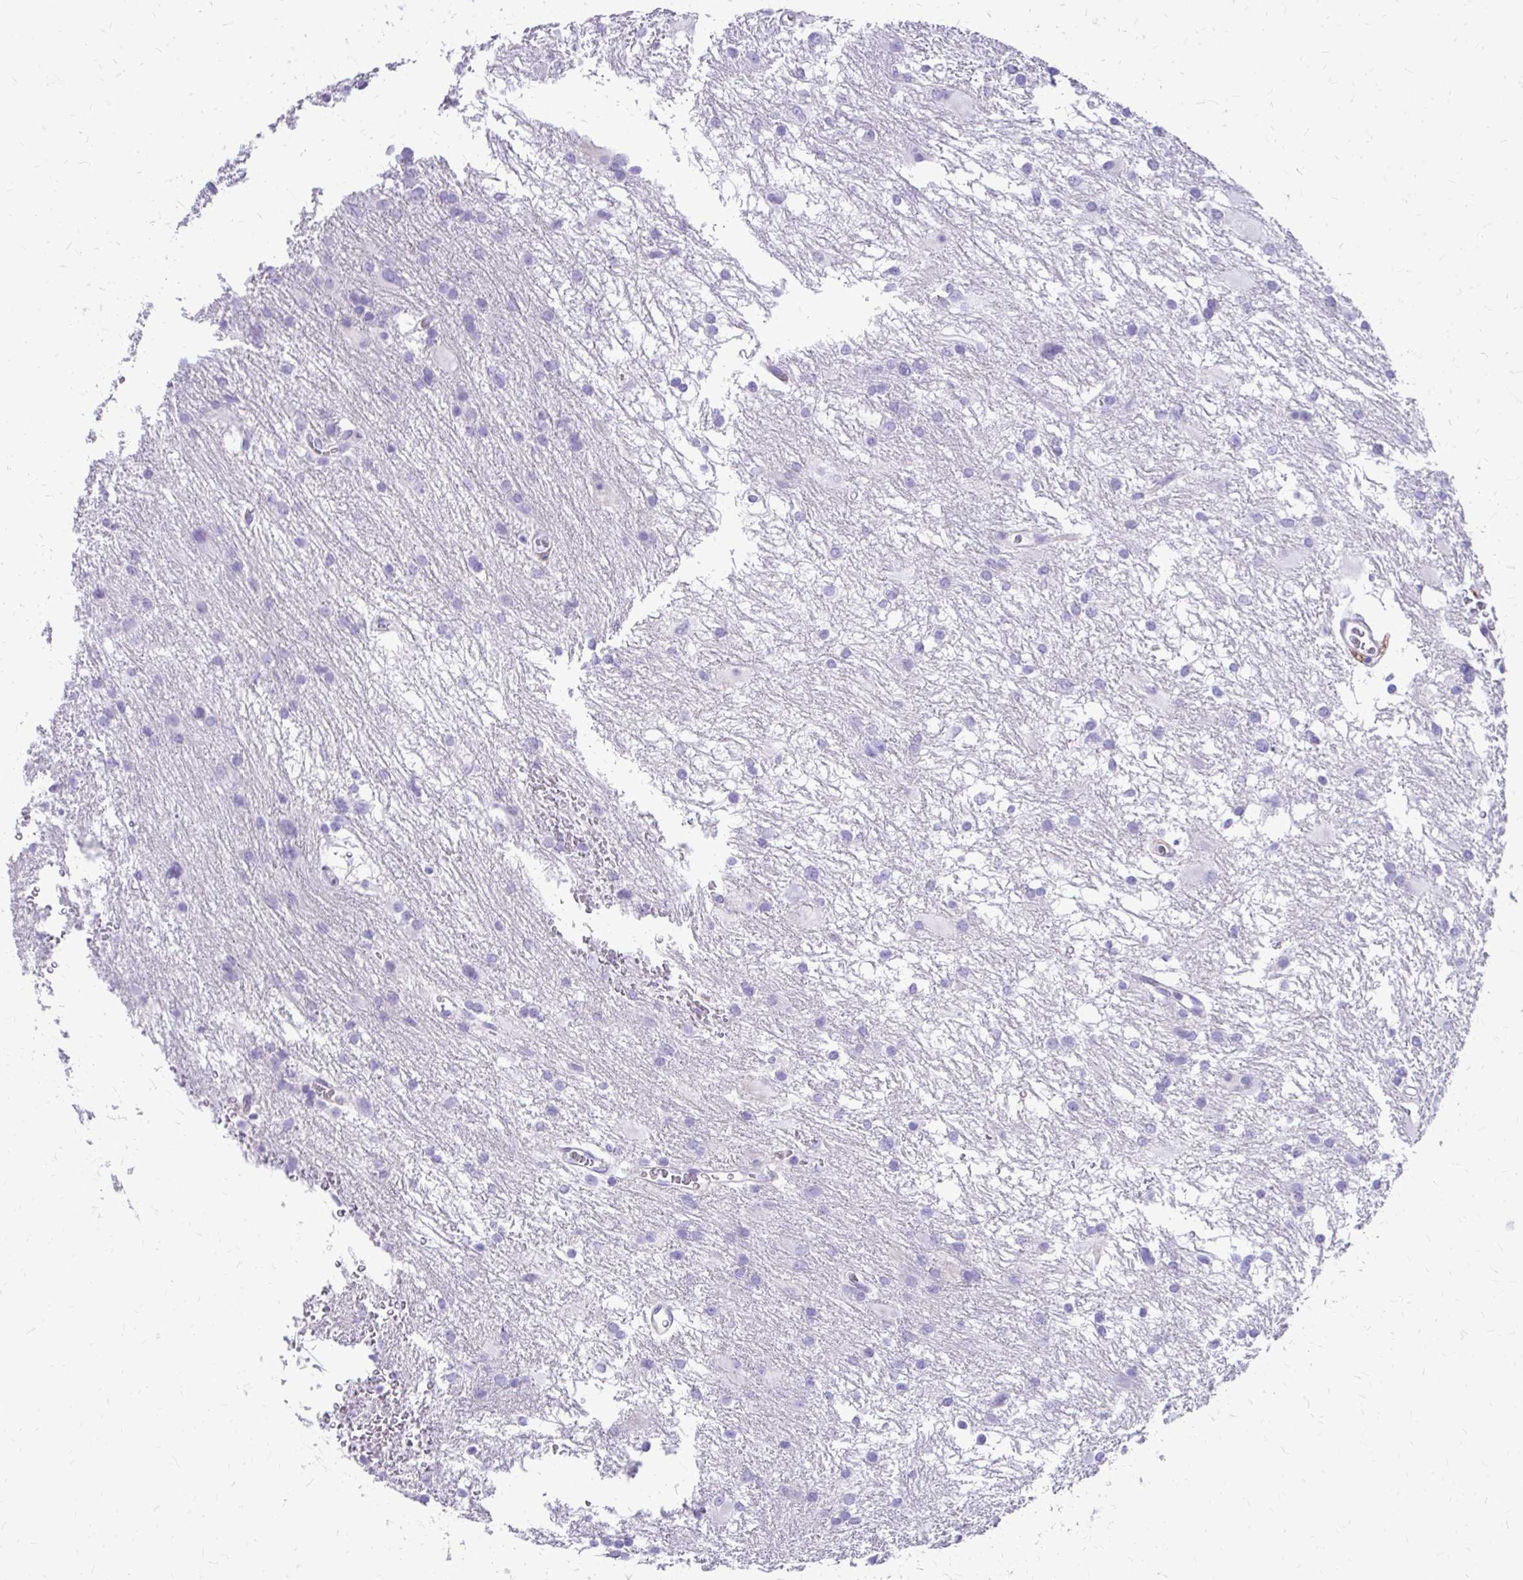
{"staining": {"intensity": "negative", "quantity": "none", "location": "none"}, "tissue": "glioma", "cell_type": "Tumor cells", "image_type": "cancer", "snomed": [{"axis": "morphology", "description": "Glioma, malignant, High grade"}, {"axis": "topography", "description": "Brain"}], "caption": "Immunohistochemical staining of glioma shows no significant positivity in tumor cells.", "gene": "SIGLEC11", "patient": {"sex": "male", "age": 53}}